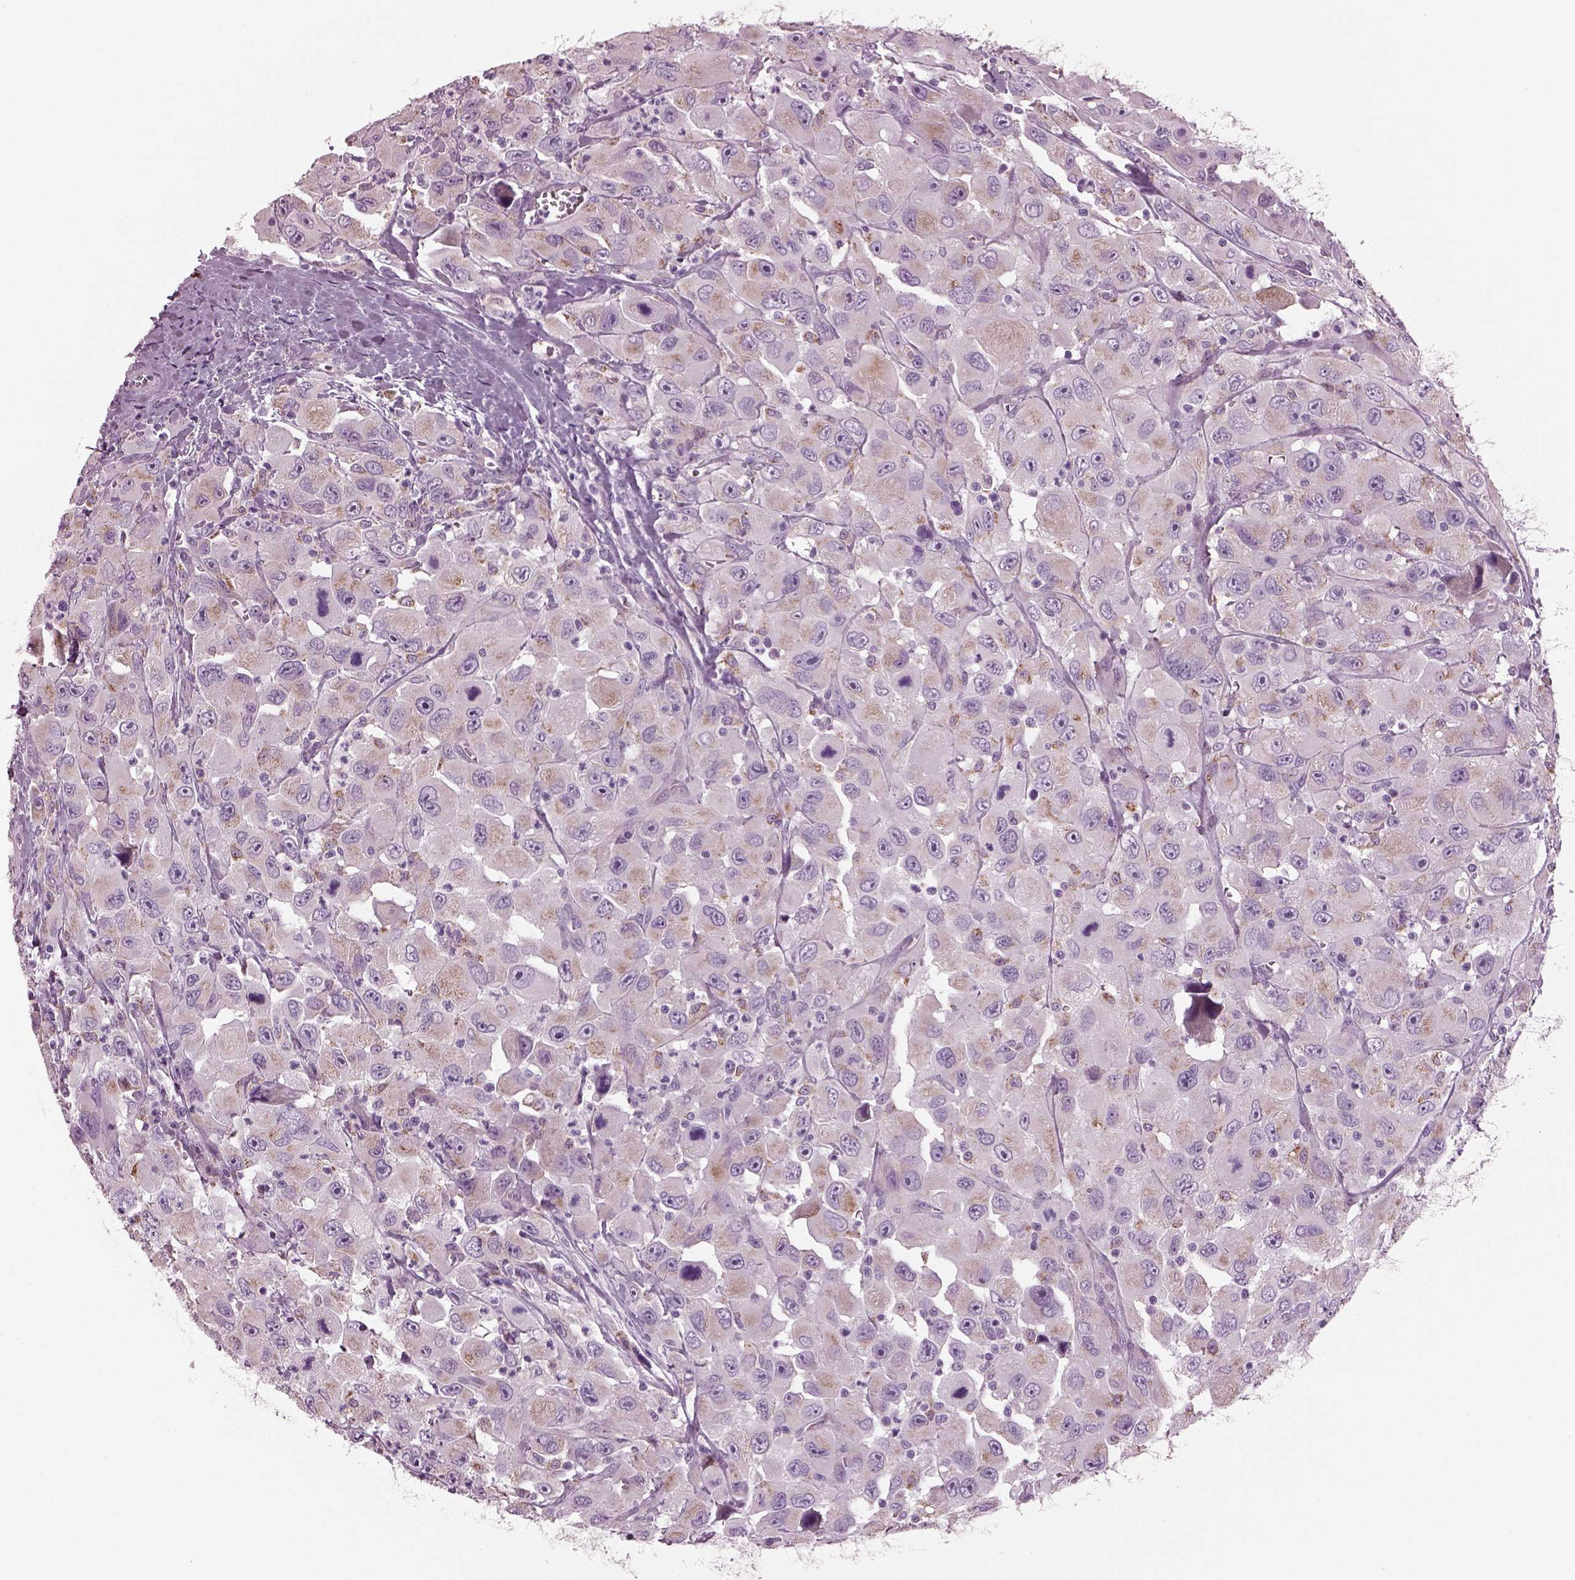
{"staining": {"intensity": "weak", "quantity": ">75%", "location": "cytoplasmic/membranous"}, "tissue": "head and neck cancer", "cell_type": "Tumor cells", "image_type": "cancer", "snomed": [{"axis": "morphology", "description": "Squamous cell carcinoma, NOS"}, {"axis": "morphology", "description": "Squamous cell carcinoma, metastatic, NOS"}, {"axis": "topography", "description": "Oral tissue"}, {"axis": "topography", "description": "Head-Neck"}], "caption": "Tumor cells demonstrate weak cytoplasmic/membranous staining in approximately >75% of cells in head and neck cancer.", "gene": "PRR9", "patient": {"sex": "female", "age": 85}}